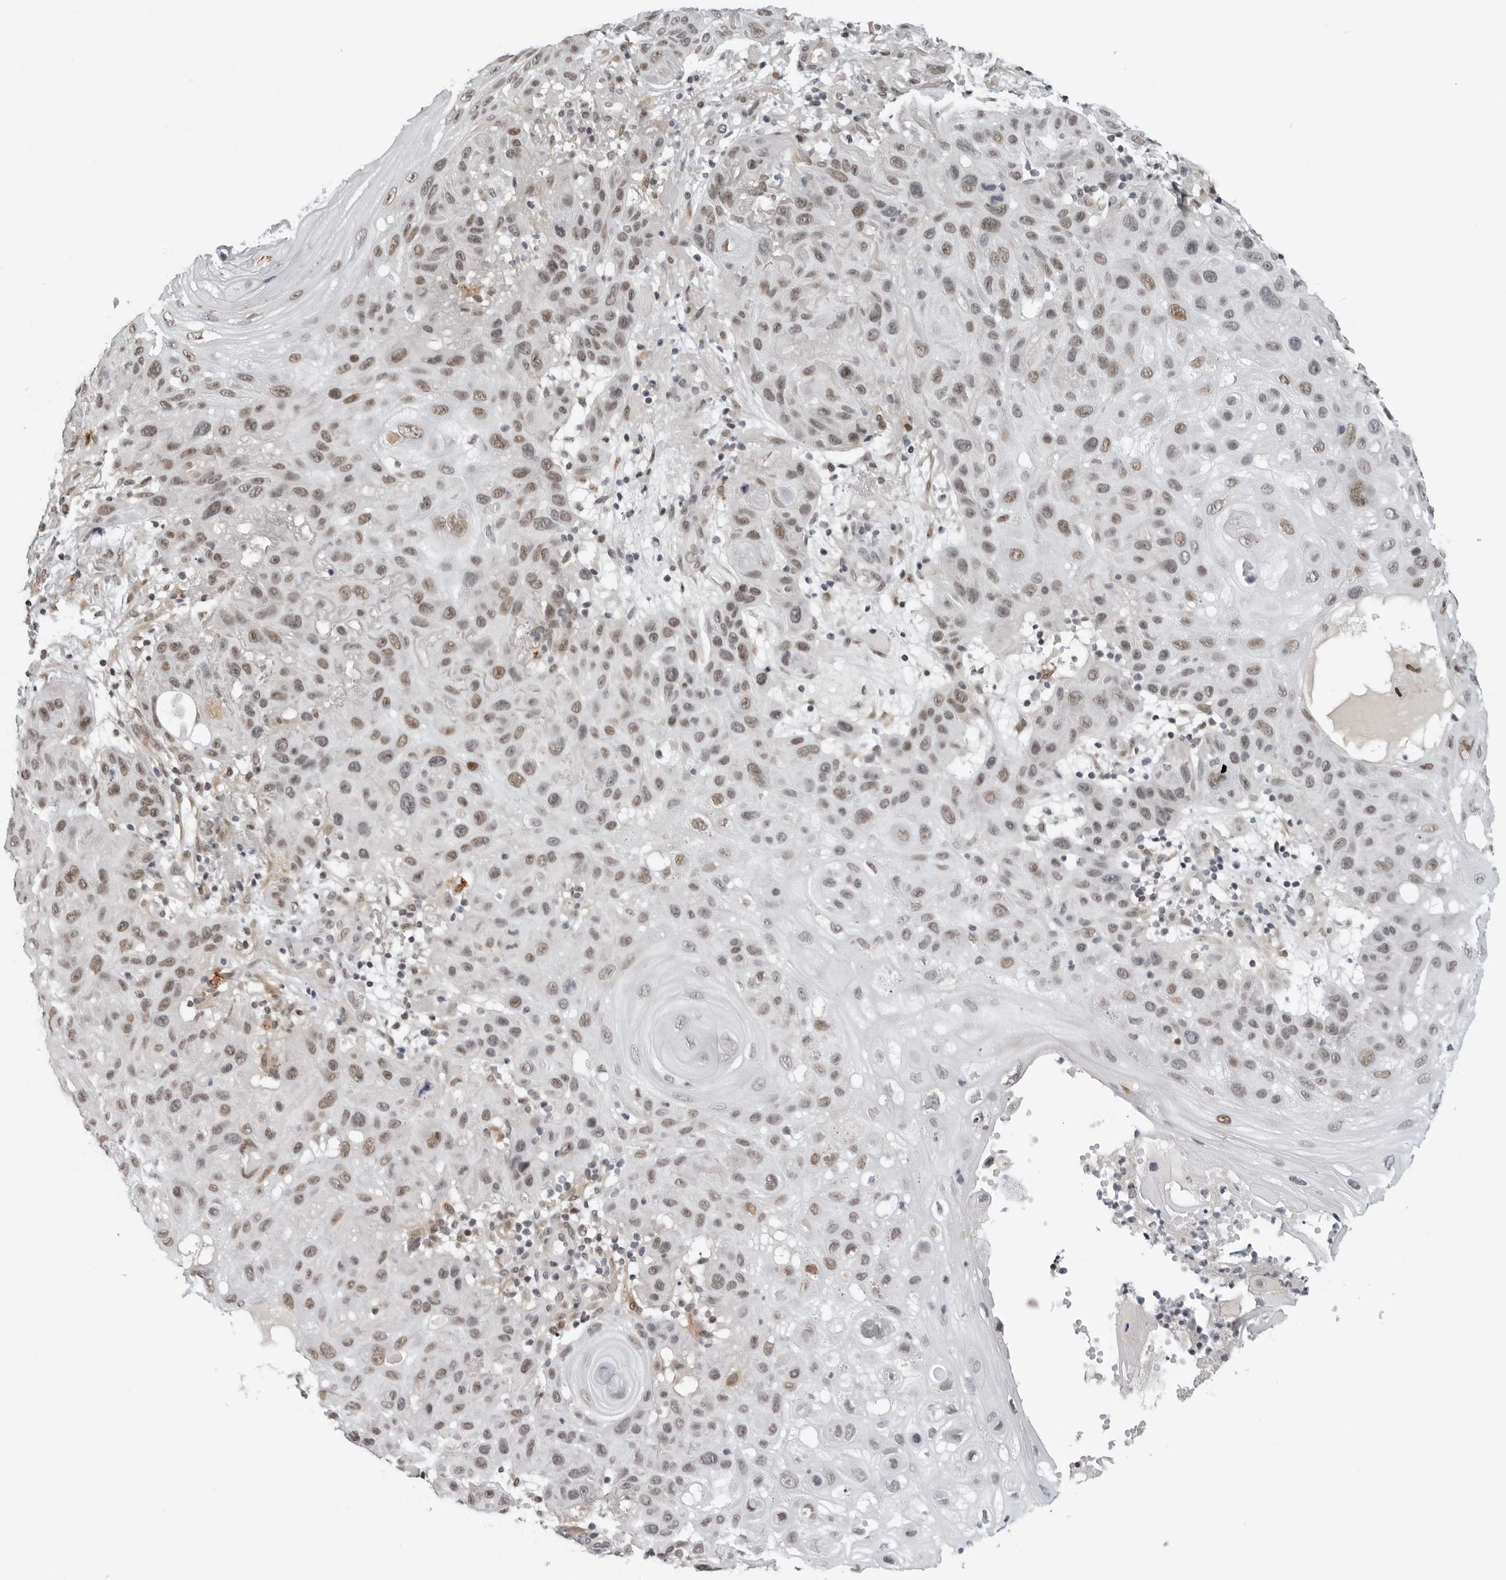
{"staining": {"intensity": "moderate", "quantity": ">75%", "location": "nuclear"}, "tissue": "skin cancer", "cell_type": "Tumor cells", "image_type": "cancer", "snomed": [{"axis": "morphology", "description": "Normal tissue, NOS"}, {"axis": "morphology", "description": "Squamous cell carcinoma, NOS"}, {"axis": "topography", "description": "Skin"}], "caption": "This photomicrograph reveals immunohistochemistry staining of human skin squamous cell carcinoma, with medium moderate nuclear positivity in approximately >75% of tumor cells.", "gene": "MAF", "patient": {"sex": "female", "age": 96}}